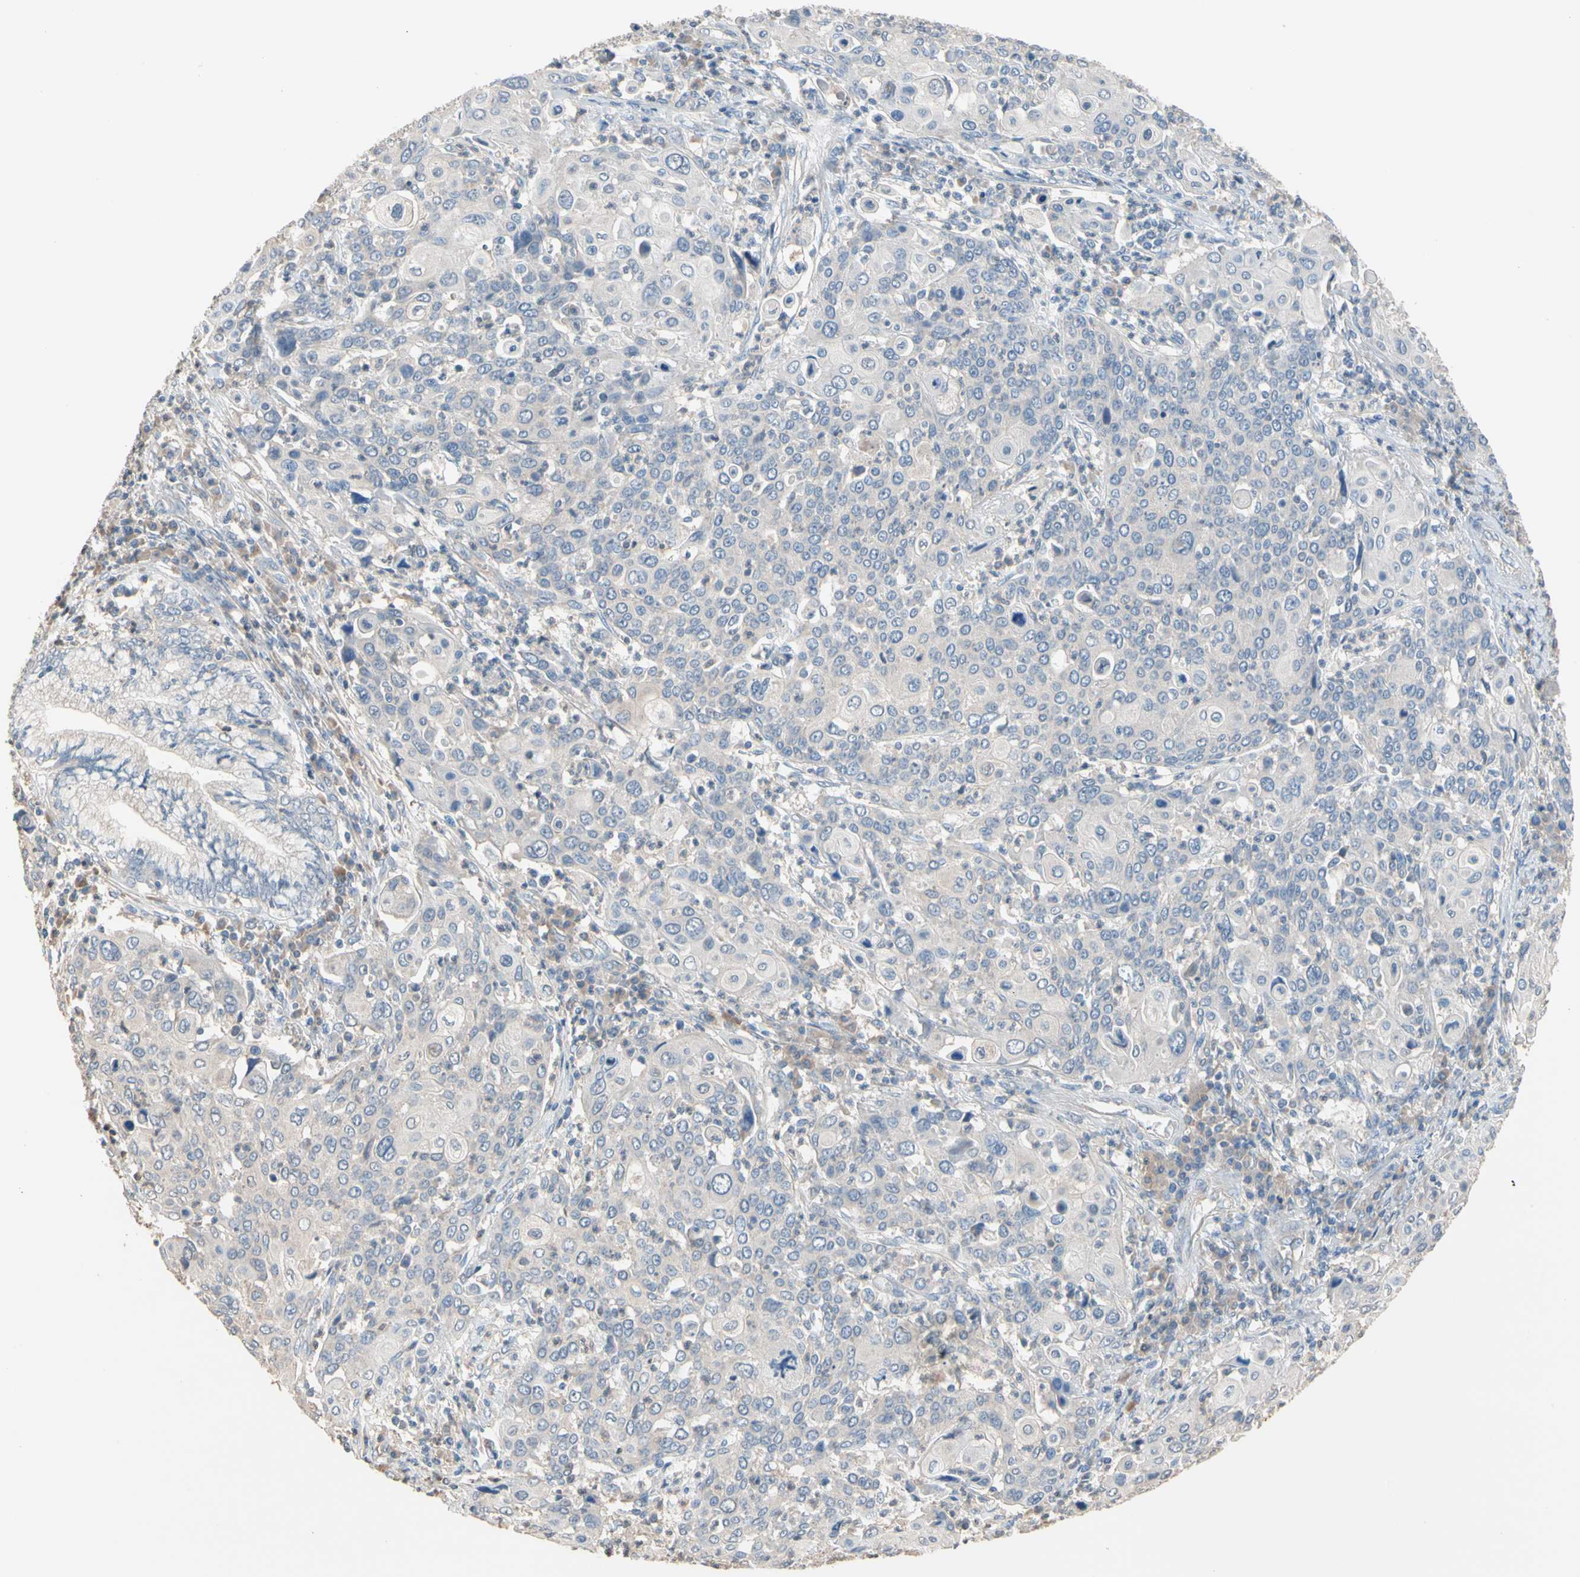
{"staining": {"intensity": "negative", "quantity": "none", "location": "none"}, "tissue": "cervical cancer", "cell_type": "Tumor cells", "image_type": "cancer", "snomed": [{"axis": "morphology", "description": "Squamous cell carcinoma, NOS"}, {"axis": "topography", "description": "Cervix"}], "caption": "The histopathology image reveals no staining of tumor cells in squamous cell carcinoma (cervical). Brightfield microscopy of IHC stained with DAB (brown) and hematoxylin (blue), captured at high magnification.", "gene": "BBOX1", "patient": {"sex": "female", "age": 40}}